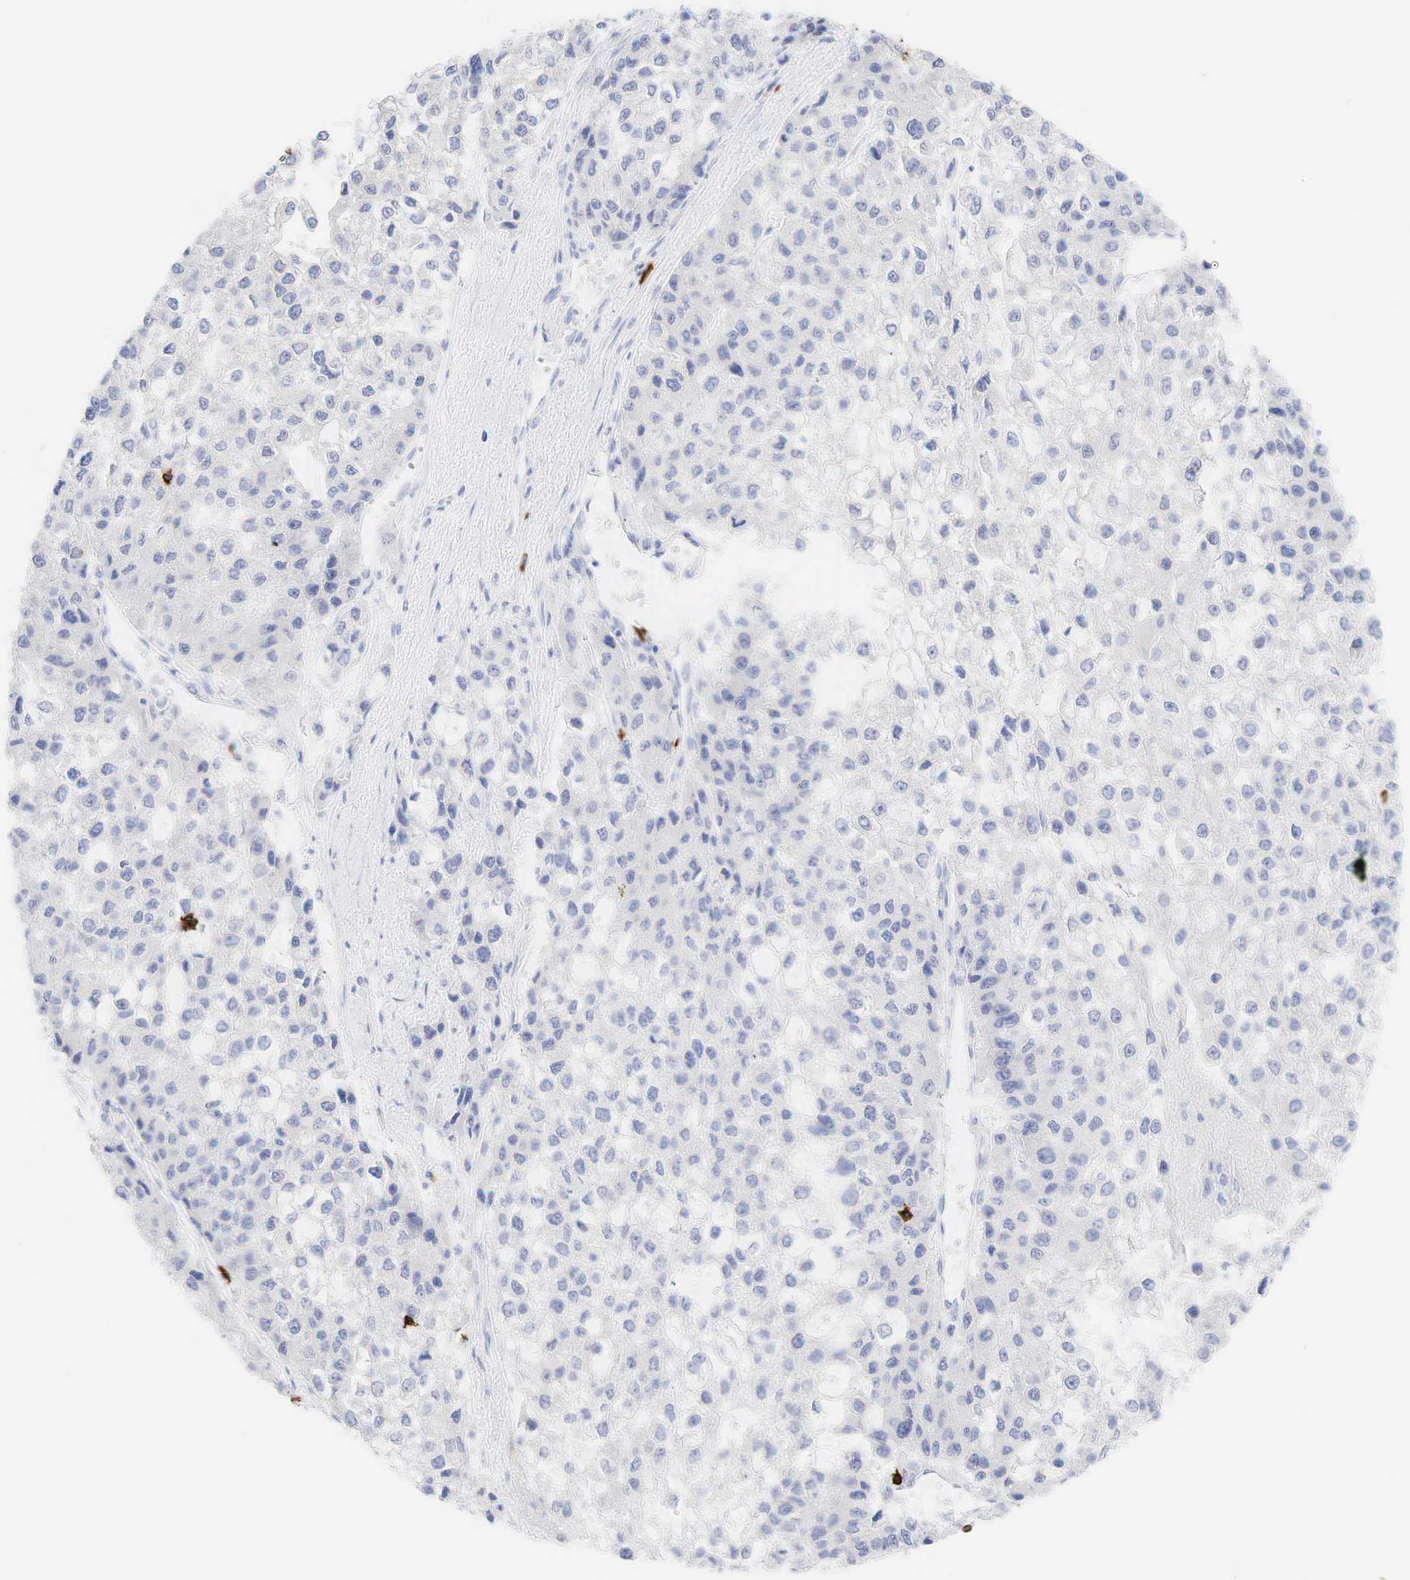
{"staining": {"intensity": "negative", "quantity": "none", "location": "none"}, "tissue": "liver cancer", "cell_type": "Tumor cells", "image_type": "cancer", "snomed": [{"axis": "morphology", "description": "Carcinoma, Hepatocellular, NOS"}, {"axis": "topography", "description": "Liver"}], "caption": "Tumor cells show no significant protein positivity in hepatocellular carcinoma (liver).", "gene": "CD8A", "patient": {"sex": "female", "age": 66}}